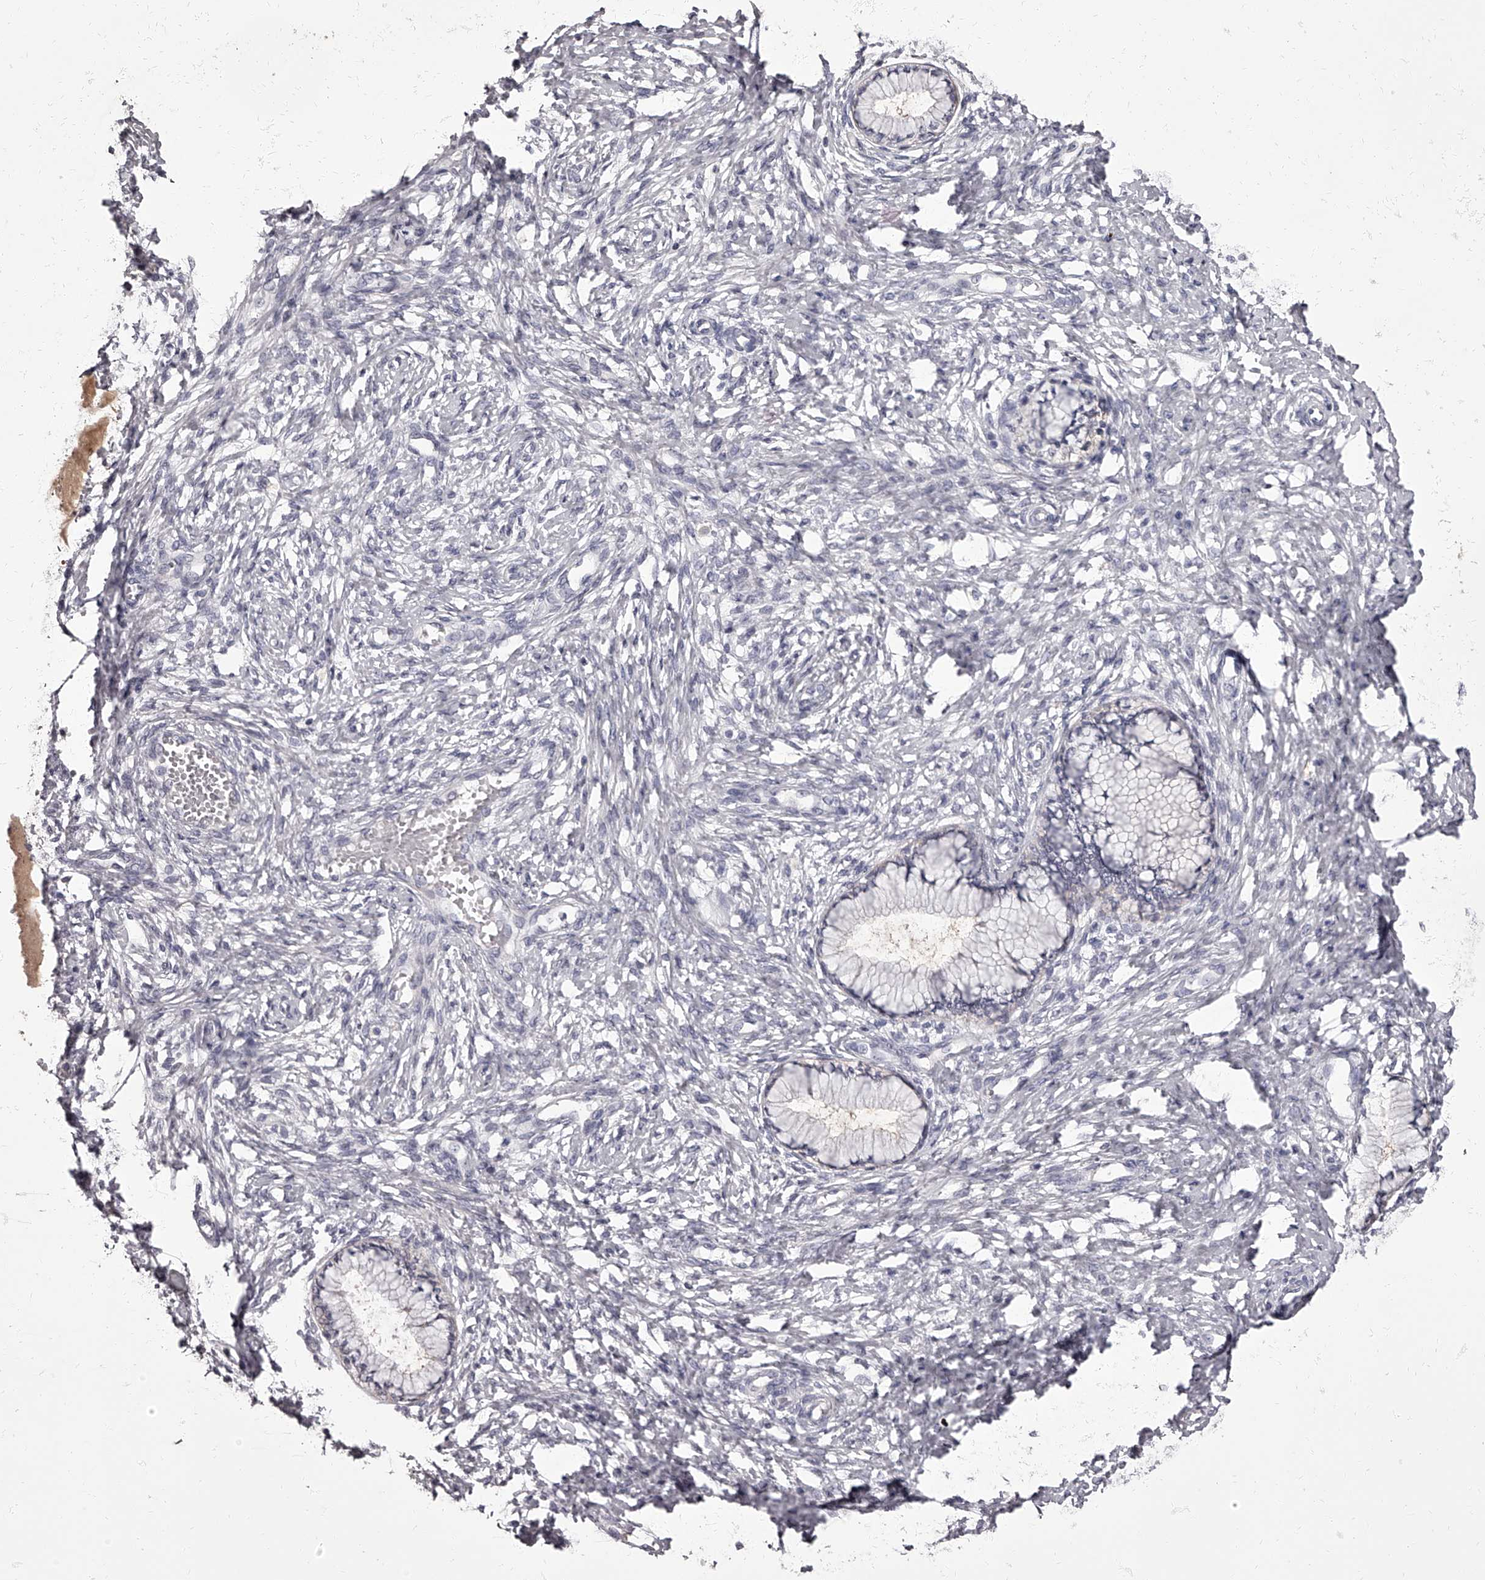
{"staining": {"intensity": "negative", "quantity": "none", "location": "none"}, "tissue": "cervix", "cell_type": "Glandular cells", "image_type": "normal", "snomed": [{"axis": "morphology", "description": "Normal tissue, NOS"}, {"axis": "topography", "description": "Cervix"}], "caption": "This image is of unremarkable cervix stained with IHC to label a protein in brown with the nuclei are counter-stained blue. There is no staining in glandular cells. (DAB (3,3'-diaminobenzidine) immunohistochemistry (IHC) visualized using brightfield microscopy, high magnification).", "gene": "APEH", "patient": {"sex": "female", "age": 36}}